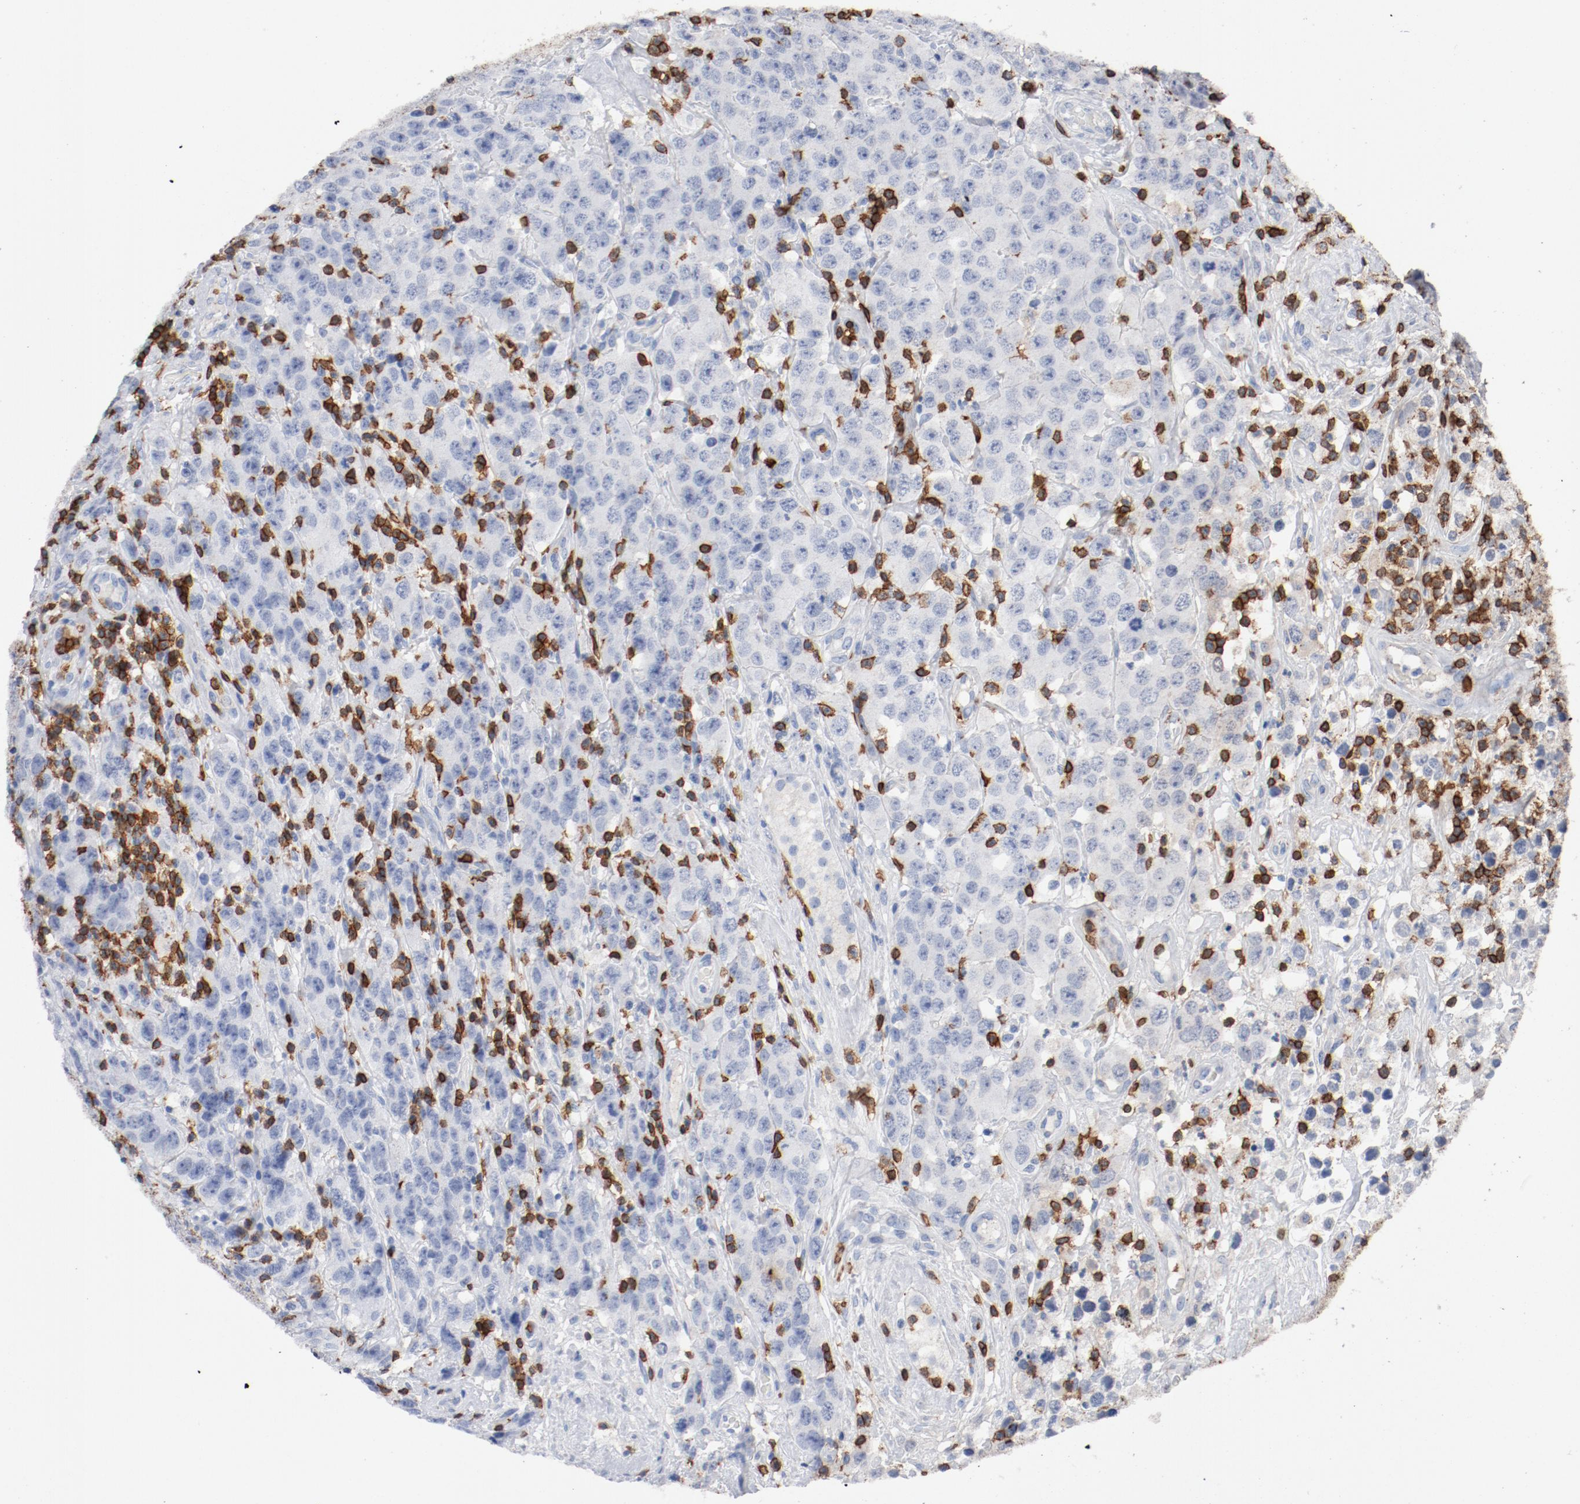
{"staining": {"intensity": "negative", "quantity": "none", "location": "none"}, "tissue": "testis cancer", "cell_type": "Tumor cells", "image_type": "cancer", "snomed": [{"axis": "morphology", "description": "Seminoma, NOS"}, {"axis": "topography", "description": "Testis"}], "caption": "Immunohistochemical staining of testis cancer (seminoma) displays no significant staining in tumor cells.", "gene": "CD247", "patient": {"sex": "male", "age": 52}}